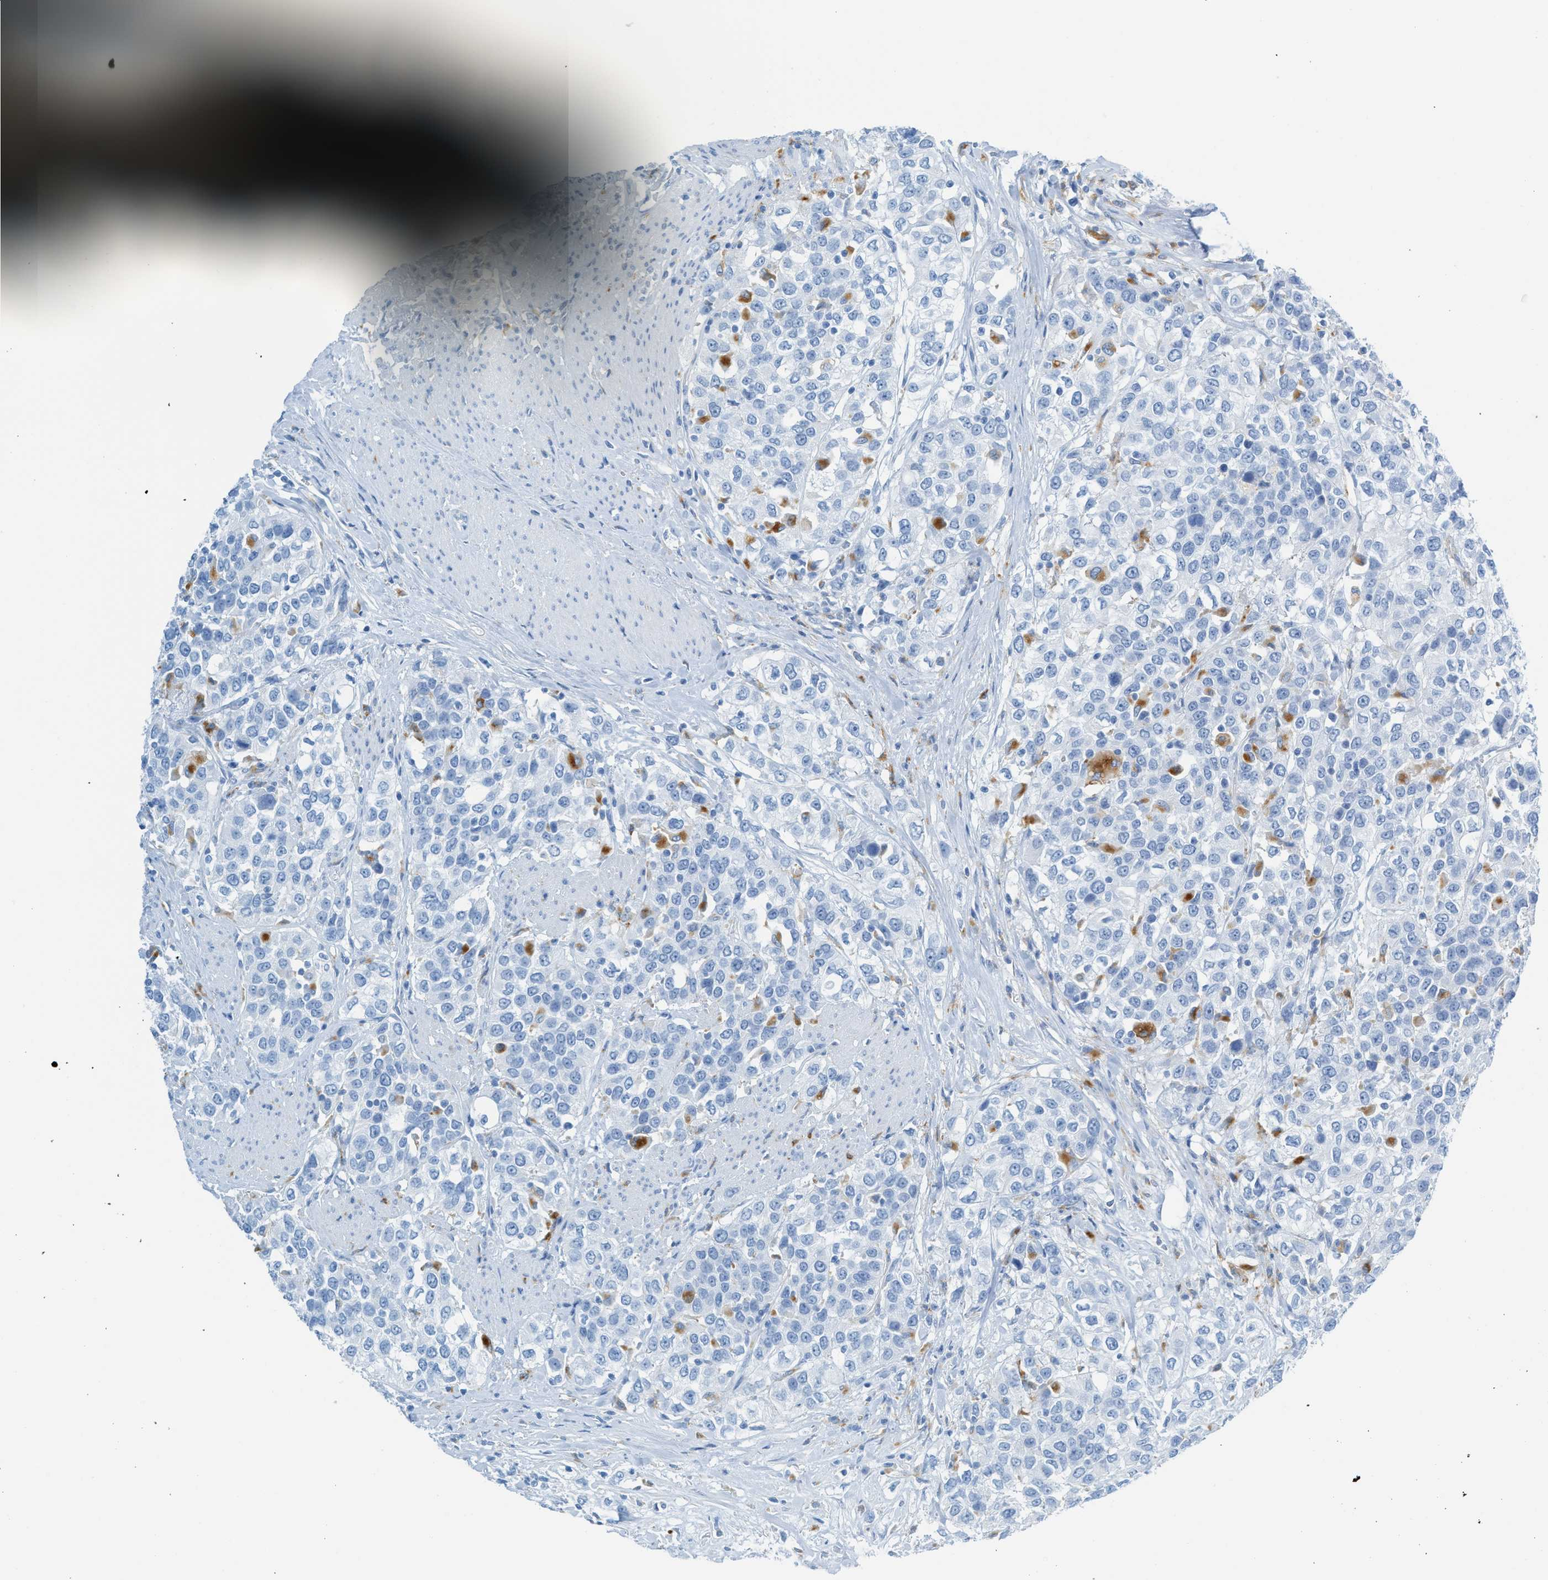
{"staining": {"intensity": "negative", "quantity": "none", "location": "none"}, "tissue": "urothelial cancer", "cell_type": "Tumor cells", "image_type": "cancer", "snomed": [{"axis": "morphology", "description": "Urothelial carcinoma, High grade"}, {"axis": "topography", "description": "Urinary bladder"}], "caption": "DAB immunohistochemical staining of high-grade urothelial carcinoma displays no significant staining in tumor cells.", "gene": "C21orf62", "patient": {"sex": "female", "age": 80}}